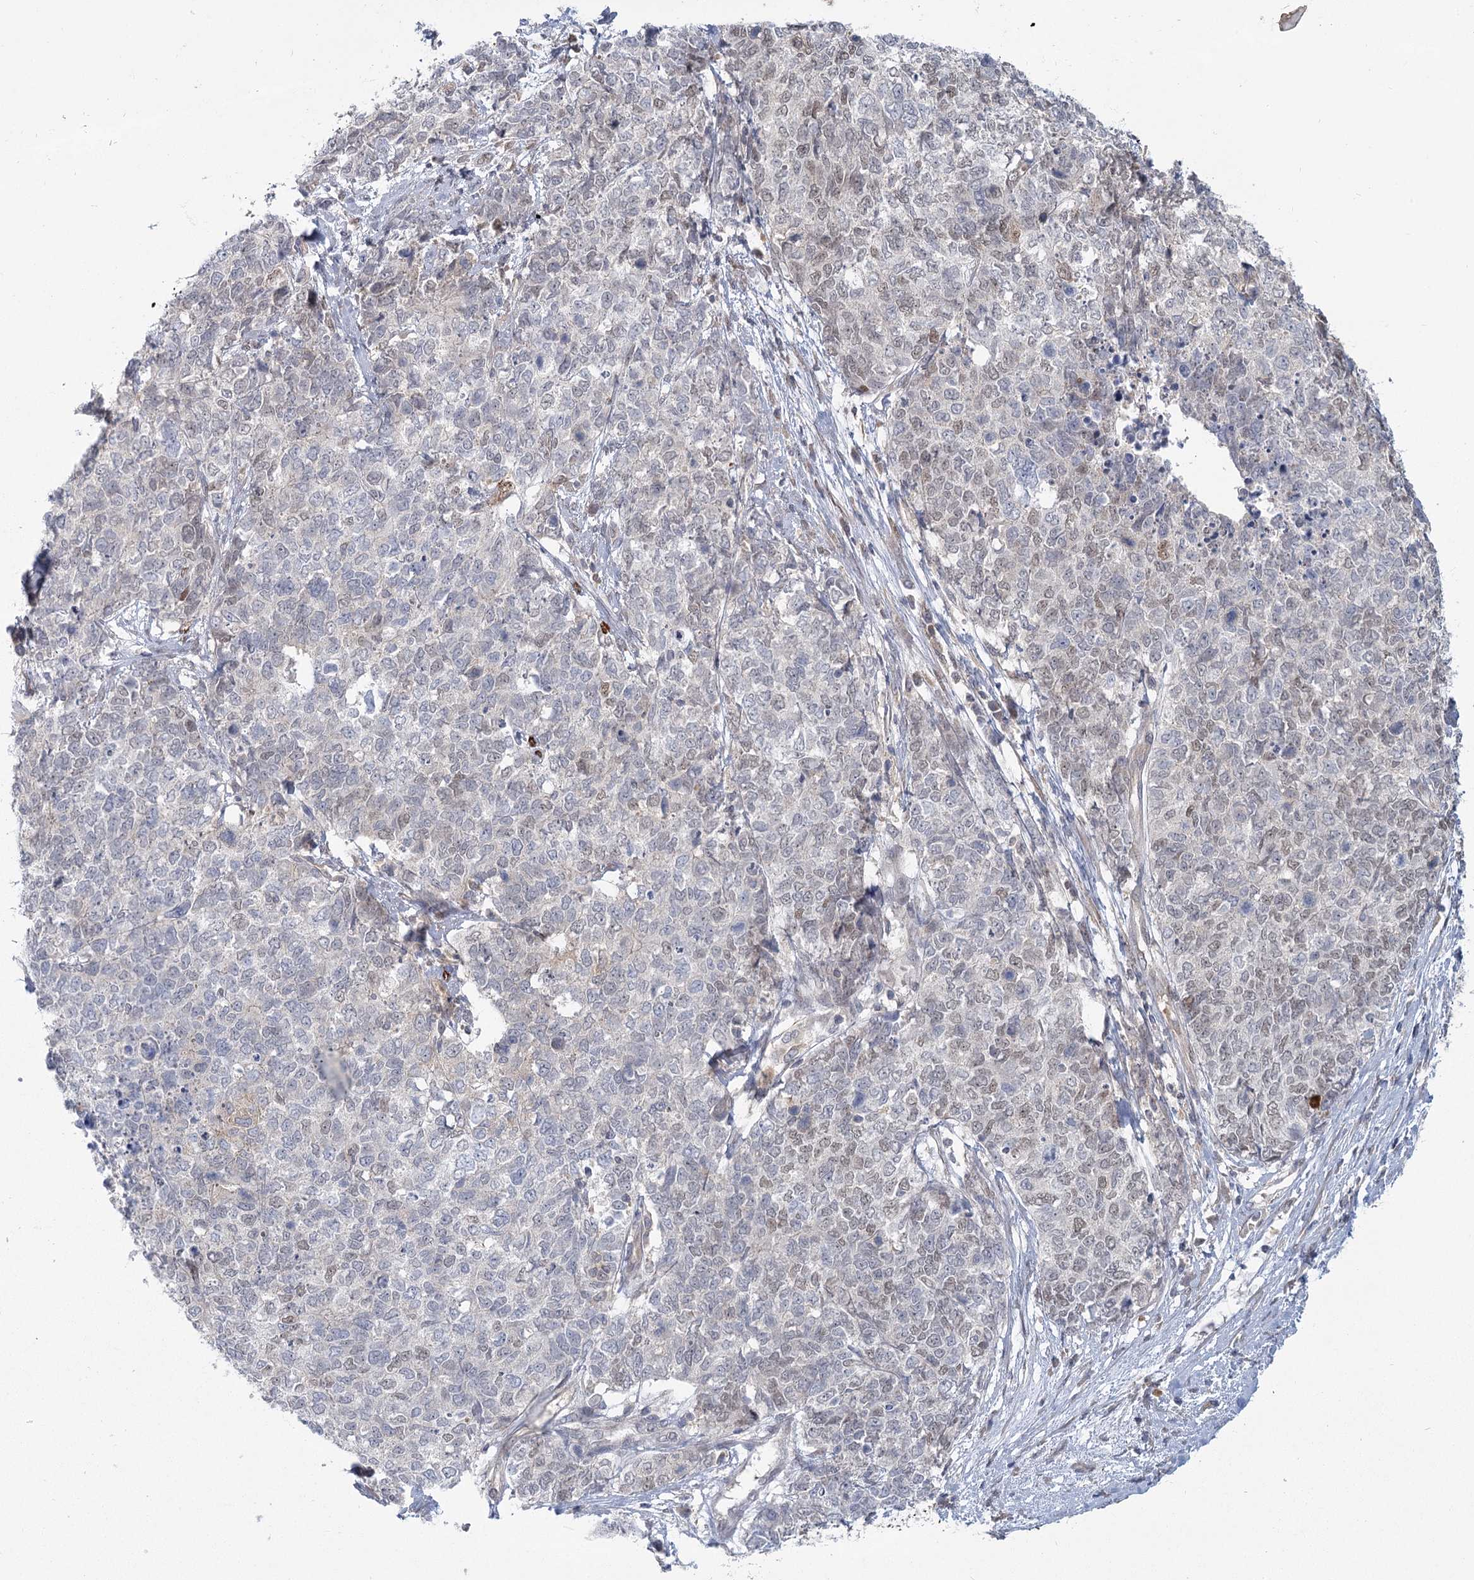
{"staining": {"intensity": "weak", "quantity": "<25%", "location": "nuclear"}, "tissue": "cervical cancer", "cell_type": "Tumor cells", "image_type": "cancer", "snomed": [{"axis": "morphology", "description": "Squamous cell carcinoma, NOS"}, {"axis": "topography", "description": "Cervix"}], "caption": "High magnification brightfield microscopy of cervical cancer stained with DAB (3,3'-diaminobenzidine) (brown) and counterstained with hematoxylin (blue): tumor cells show no significant staining.", "gene": "USP11", "patient": {"sex": "female", "age": 63}}